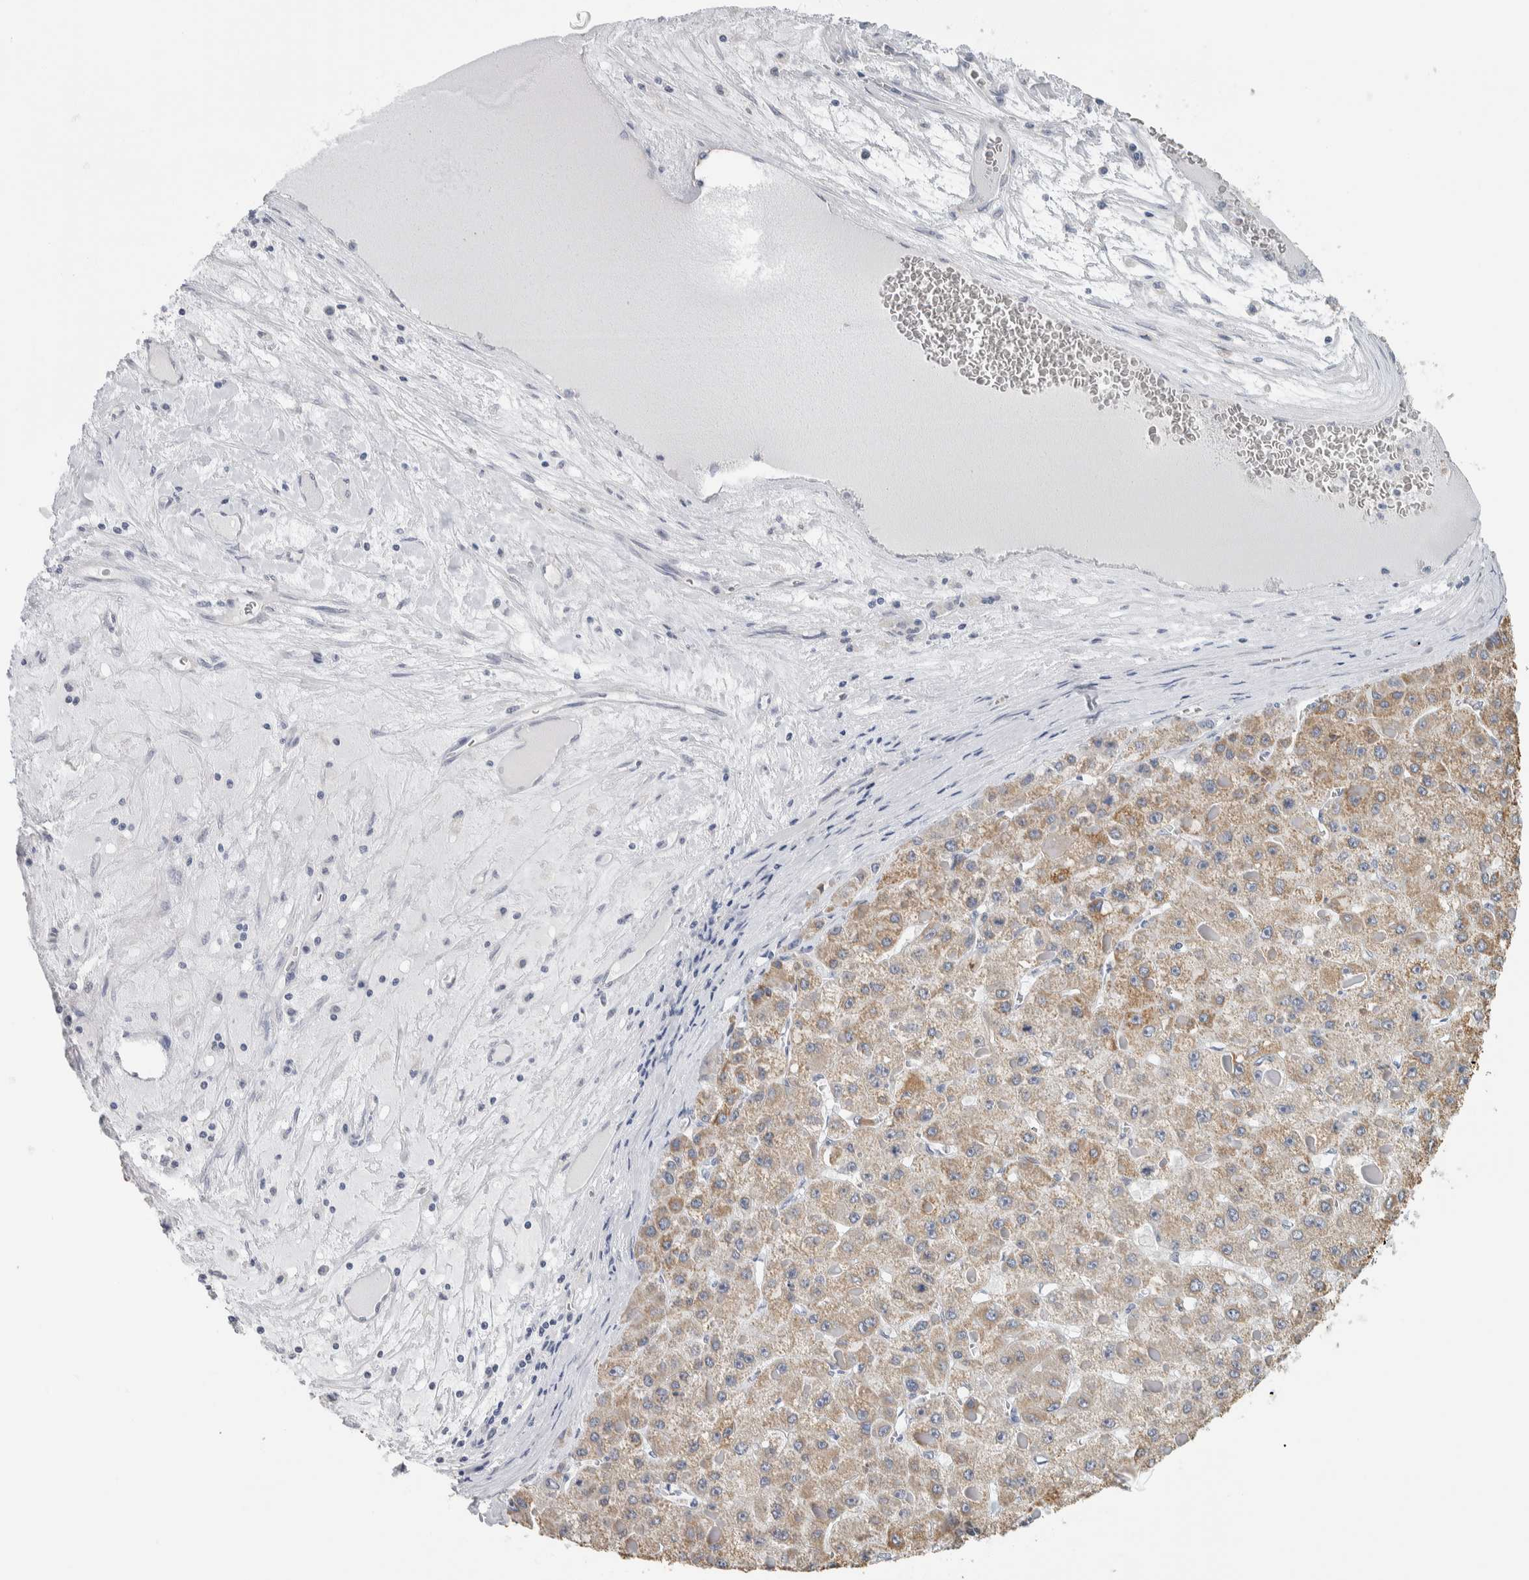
{"staining": {"intensity": "moderate", "quantity": "<25%", "location": "cytoplasmic/membranous"}, "tissue": "liver cancer", "cell_type": "Tumor cells", "image_type": "cancer", "snomed": [{"axis": "morphology", "description": "Carcinoma, Hepatocellular, NOS"}, {"axis": "topography", "description": "Liver"}], "caption": "Protein analysis of liver cancer tissue shows moderate cytoplasmic/membranous expression in about <25% of tumor cells. Using DAB (brown) and hematoxylin (blue) stains, captured at high magnification using brightfield microscopy.", "gene": "NEFM", "patient": {"sex": "female", "age": 73}}